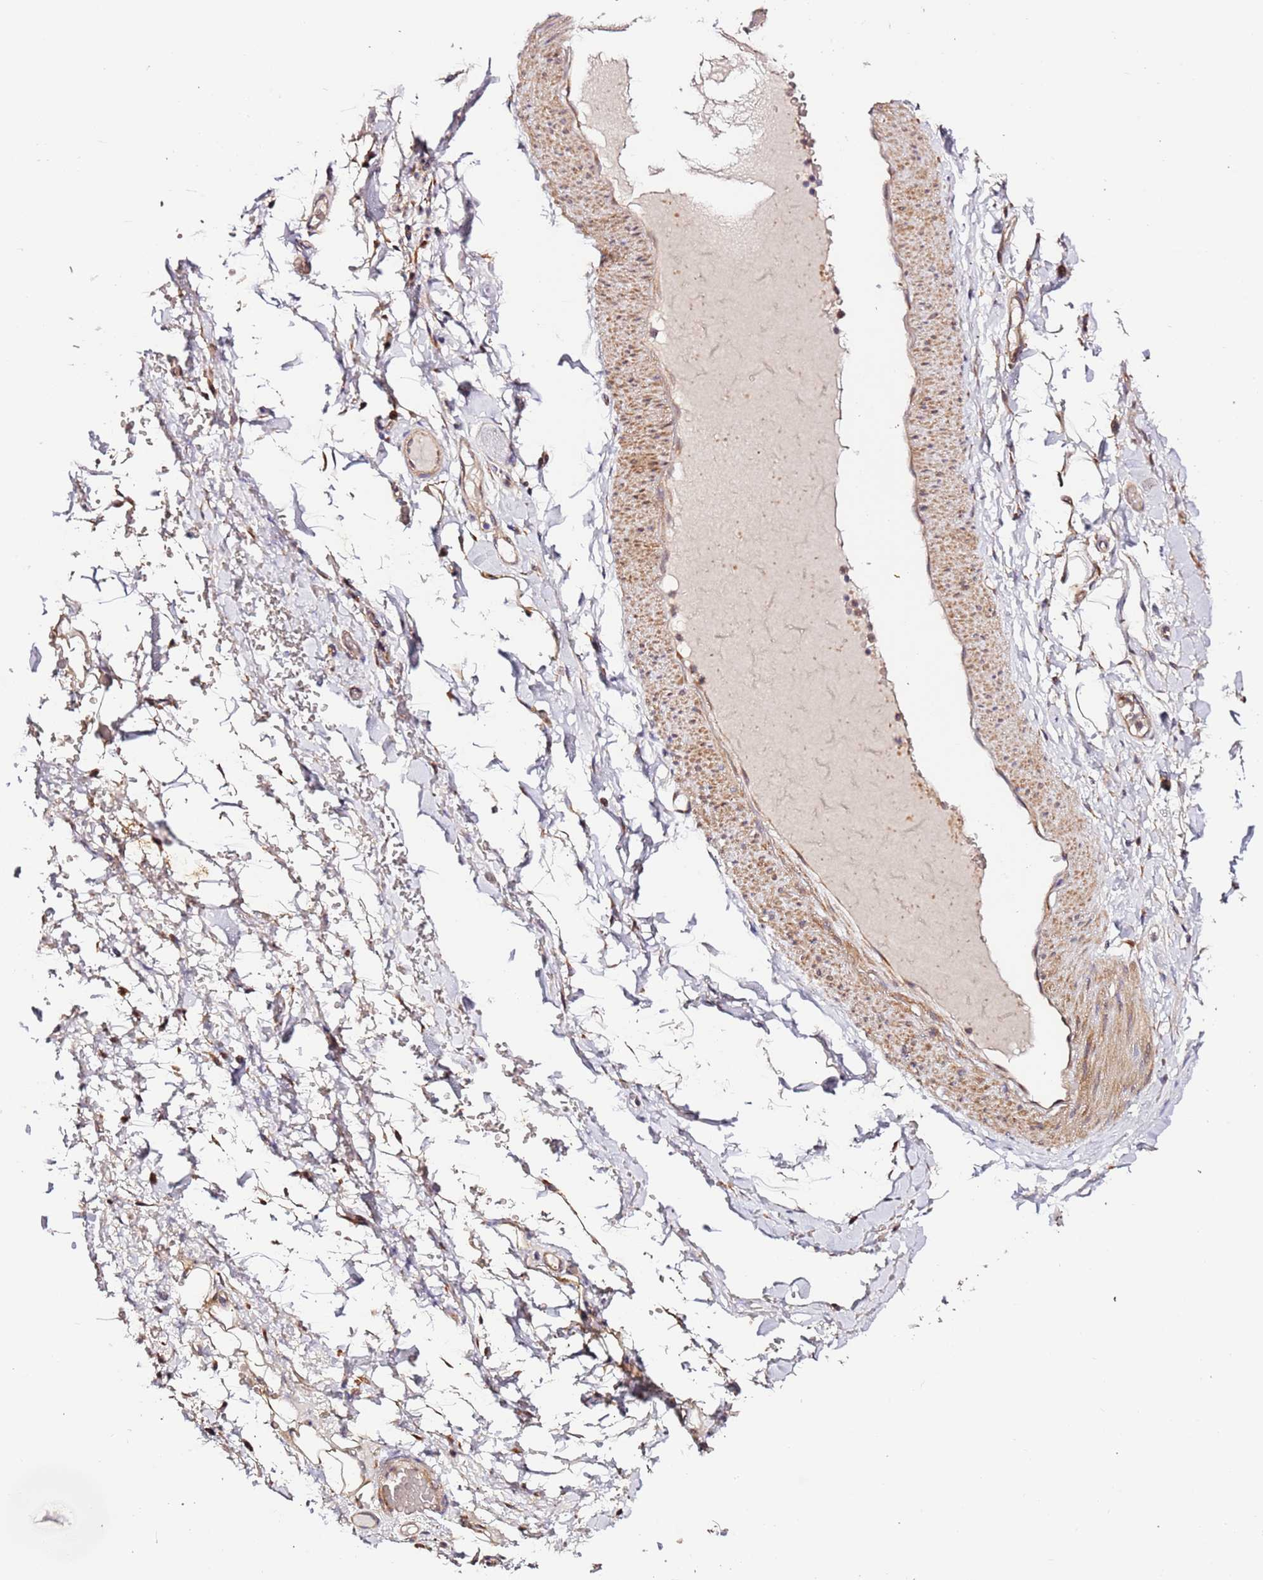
{"staining": {"intensity": "negative", "quantity": "none", "location": "none"}, "tissue": "adipose tissue", "cell_type": "Adipocytes", "image_type": "normal", "snomed": [{"axis": "morphology", "description": "Normal tissue, NOS"}, {"axis": "morphology", "description": "Adenocarcinoma, NOS"}, {"axis": "topography", "description": "Stomach, upper"}, {"axis": "topography", "description": "Peripheral nerve tissue"}], "caption": "The micrograph demonstrates no staining of adipocytes in normal adipose tissue. (Brightfield microscopy of DAB (3,3'-diaminobenzidine) IHC at high magnification).", "gene": "HSD17B7", "patient": {"sex": "male", "age": 62}}